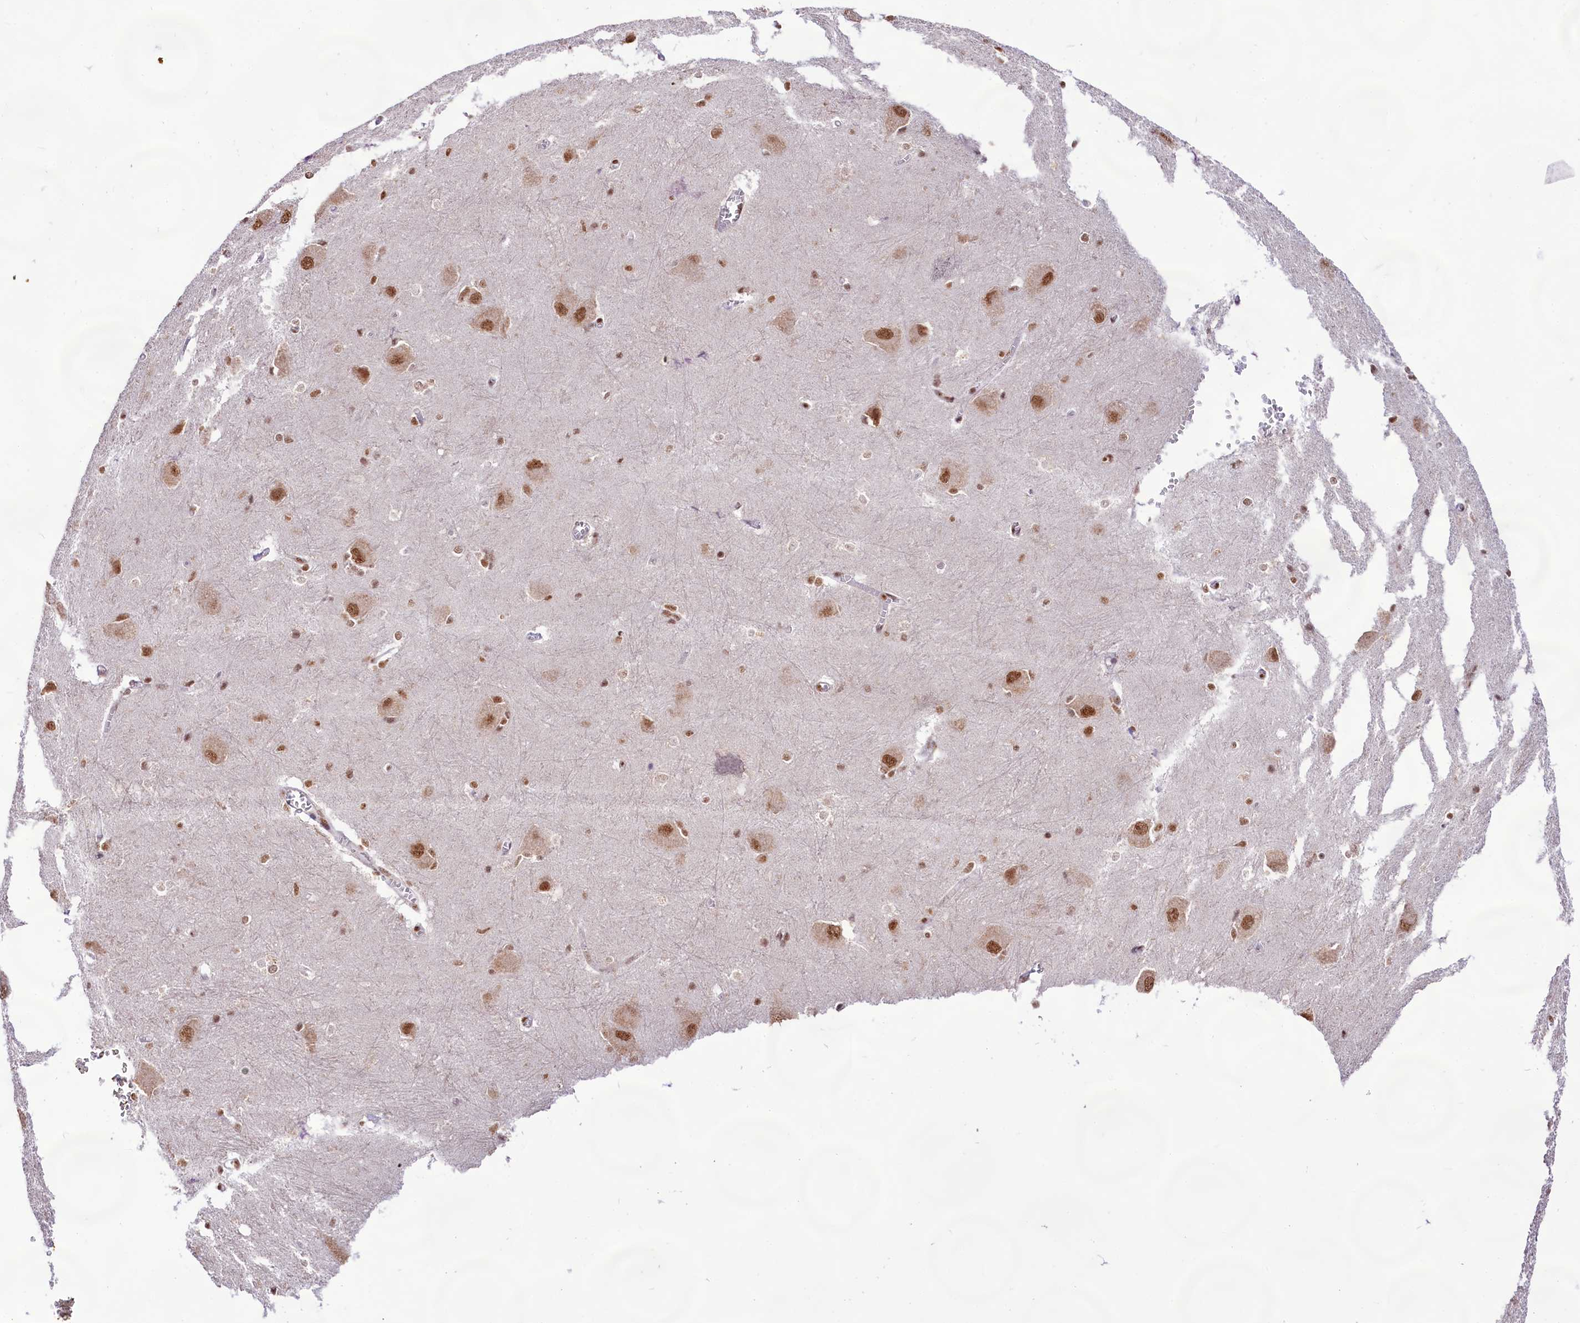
{"staining": {"intensity": "moderate", "quantity": ">75%", "location": "nuclear"}, "tissue": "caudate", "cell_type": "Glial cells", "image_type": "normal", "snomed": [{"axis": "morphology", "description": "Normal tissue, NOS"}, {"axis": "topography", "description": "Lateral ventricle wall"}], "caption": "IHC micrograph of benign caudate: human caudate stained using immunohistochemistry shows medium levels of moderate protein expression localized specifically in the nuclear of glial cells, appearing as a nuclear brown color.", "gene": "HIRA", "patient": {"sex": "male", "age": 37}}